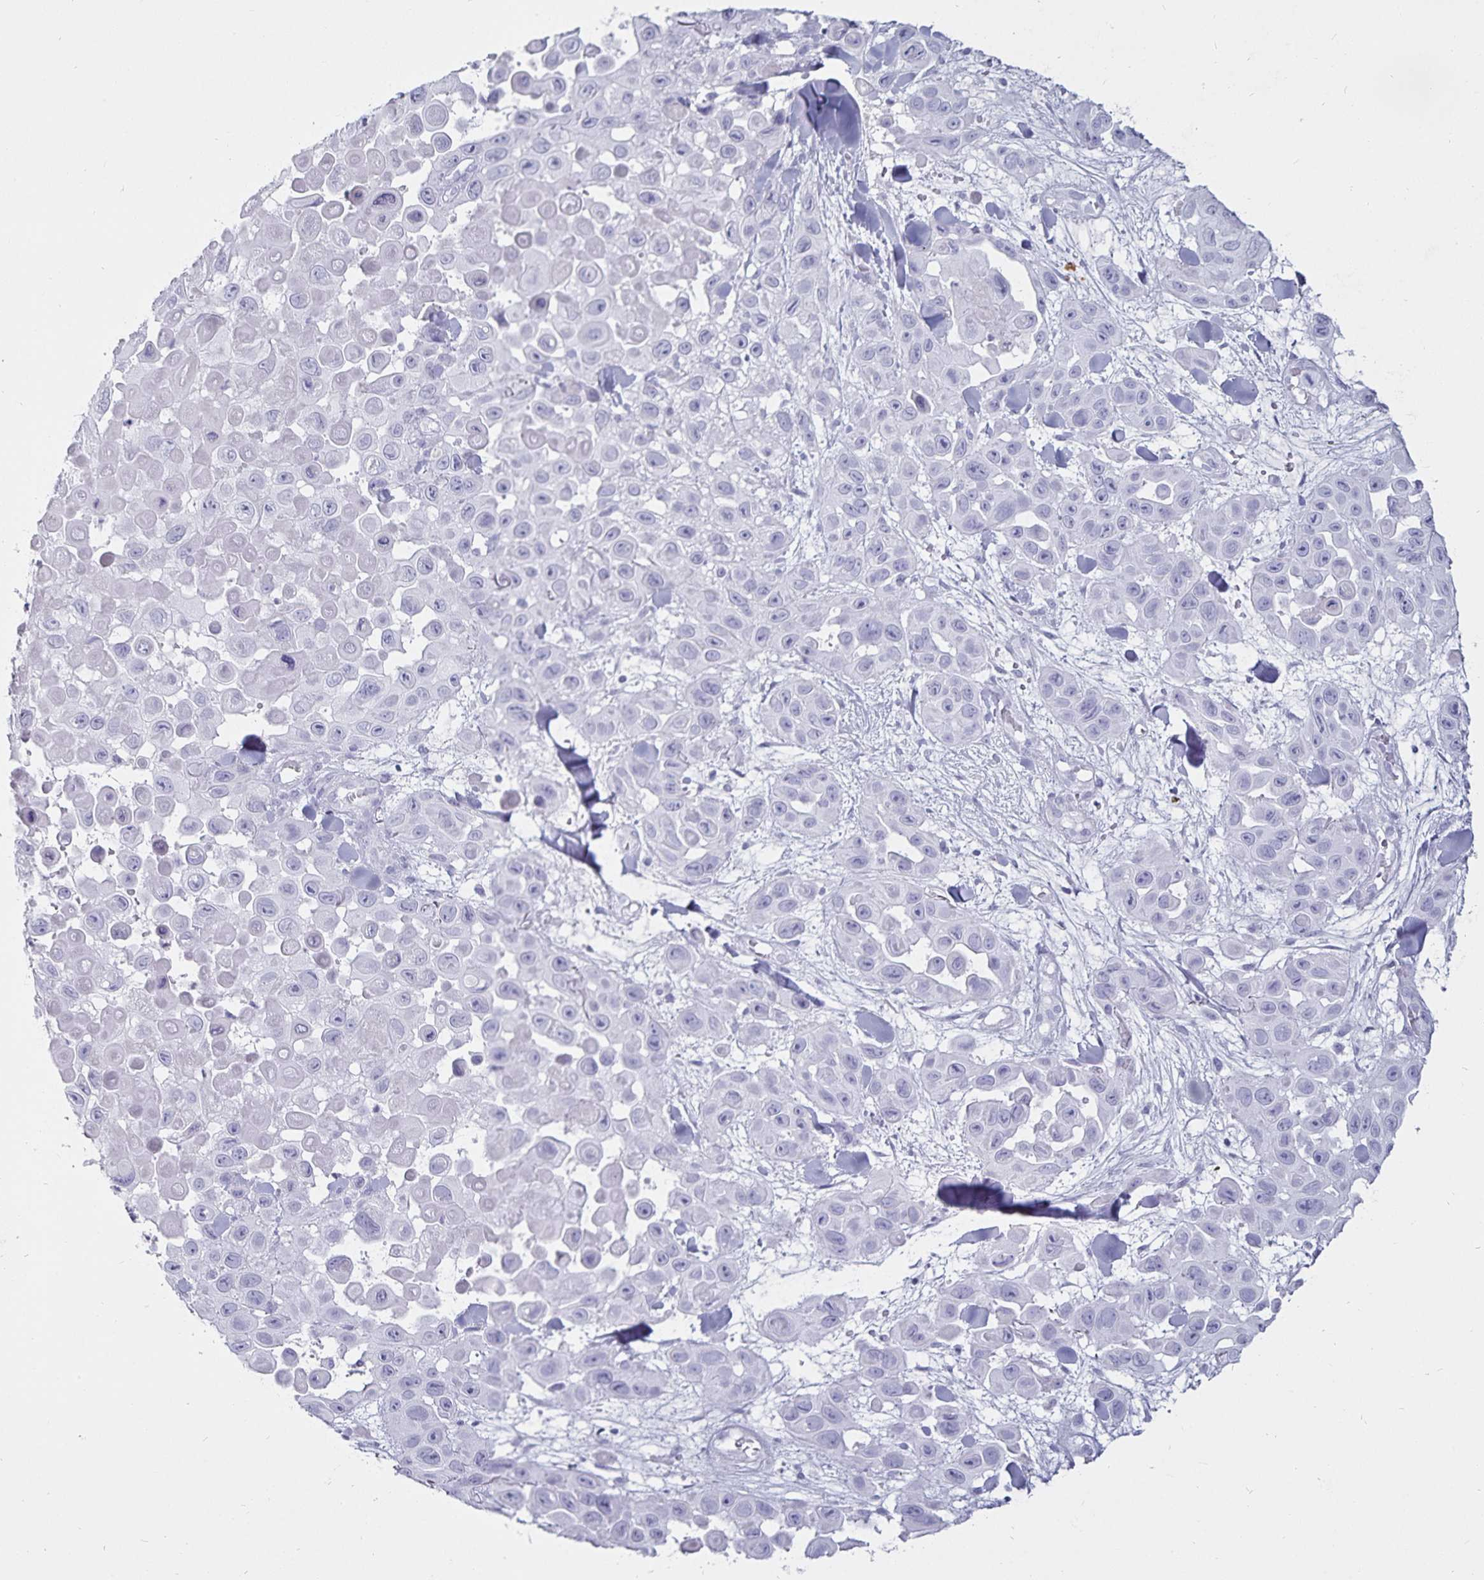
{"staining": {"intensity": "negative", "quantity": "none", "location": "none"}, "tissue": "skin cancer", "cell_type": "Tumor cells", "image_type": "cancer", "snomed": [{"axis": "morphology", "description": "Squamous cell carcinoma, NOS"}, {"axis": "topography", "description": "Skin"}], "caption": "Micrograph shows no protein positivity in tumor cells of skin squamous cell carcinoma tissue.", "gene": "DEFA6", "patient": {"sex": "male", "age": 81}}